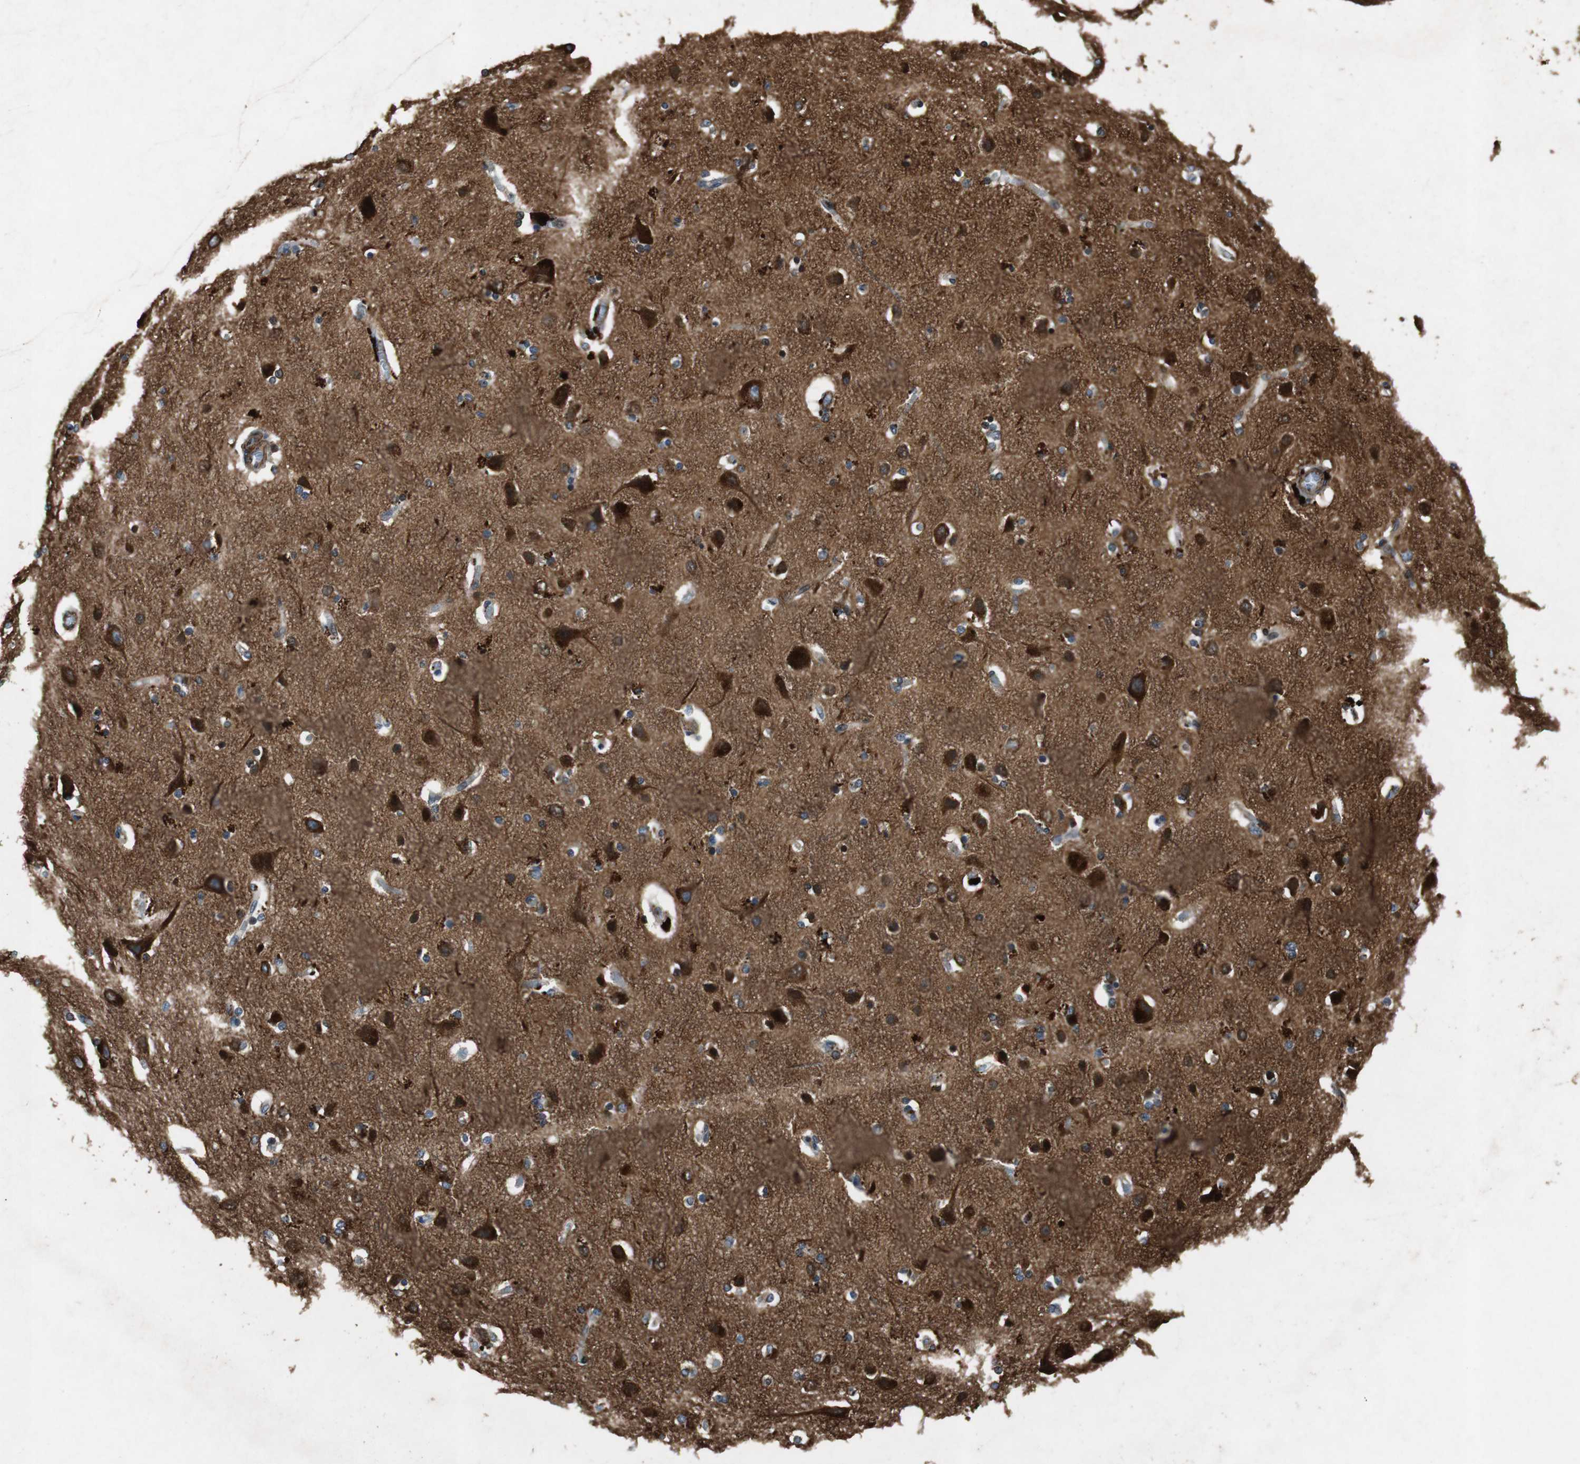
{"staining": {"intensity": "weak", "quantity": ">75%", "location": "cytoplasmic/membranous"}, "tissue": "cerebral cortex", "cell_type": "Endothelial cells", "image_type": "normal", "snomed": [{"axis": "morphology", "description": "Normal tissue, NOS"}, {"axis": "topography", "description": "Cerebral cortex"}], "caption": "Human cerebral cortex stained for a protein (brown) shows weak cytoplasmic/membranous positive staining in about >75% of endothelial cells.", "gene": "TUBA4A", "patient": {"sex": "female", "age": 54}}